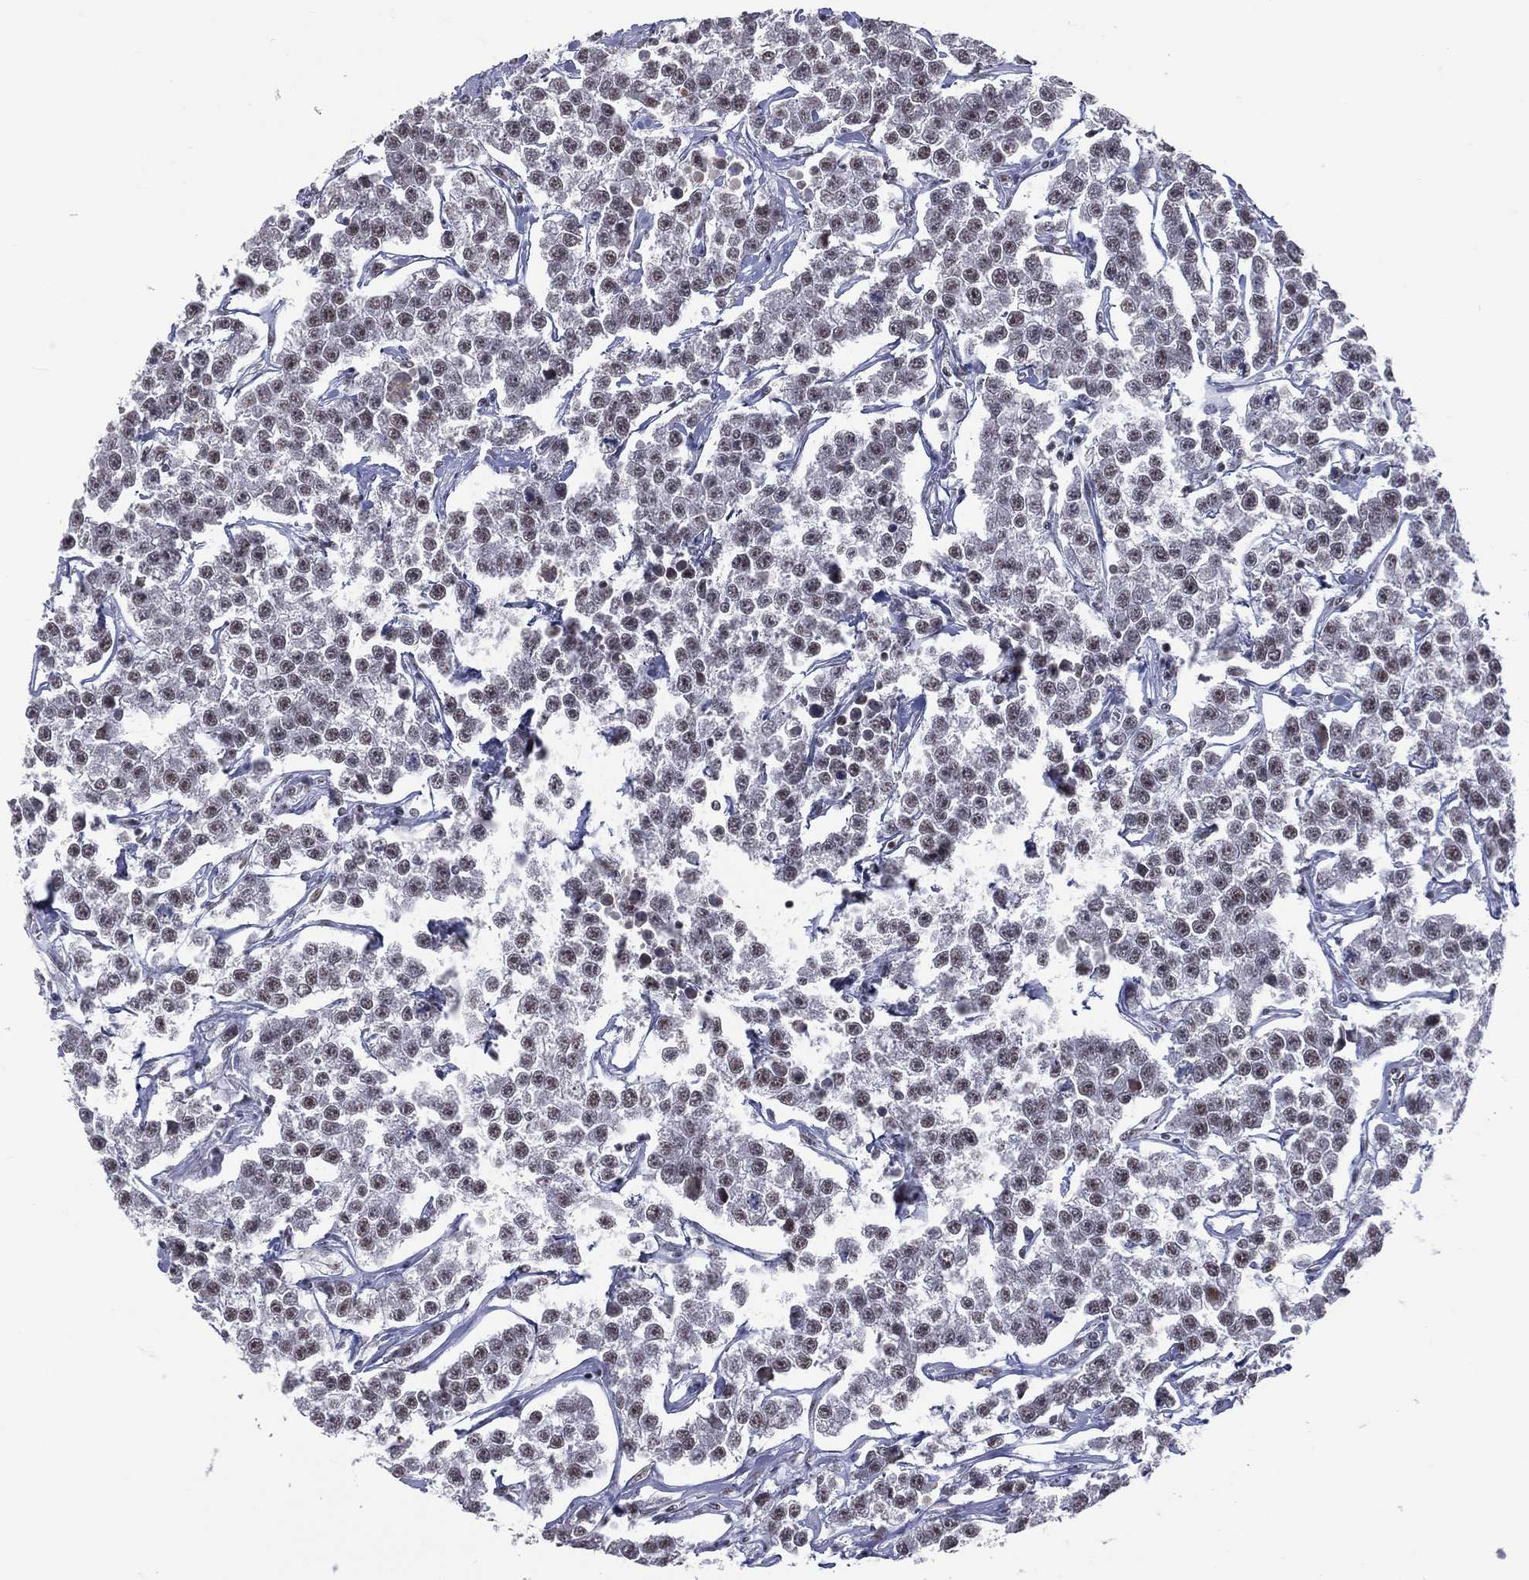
{"staining": {"intensity": "weak", "quantity": "<25%", "location": "nuclear"}, "tissue": "testis cancer", "cell_type": "Tumor cells", "image_type": "cancer", "snomed": [{"axis": "morphology", "description": "Seminoma, NOS"}, {"axis": "topography", "description": "Testis"}], "caption": "This is an immunohistochemistry (IHC) micrograph of human testis cancer. There is no staining in tumor cells.", "gene": "ZNF7", "patient": {"sex": "male", "age": 59}}